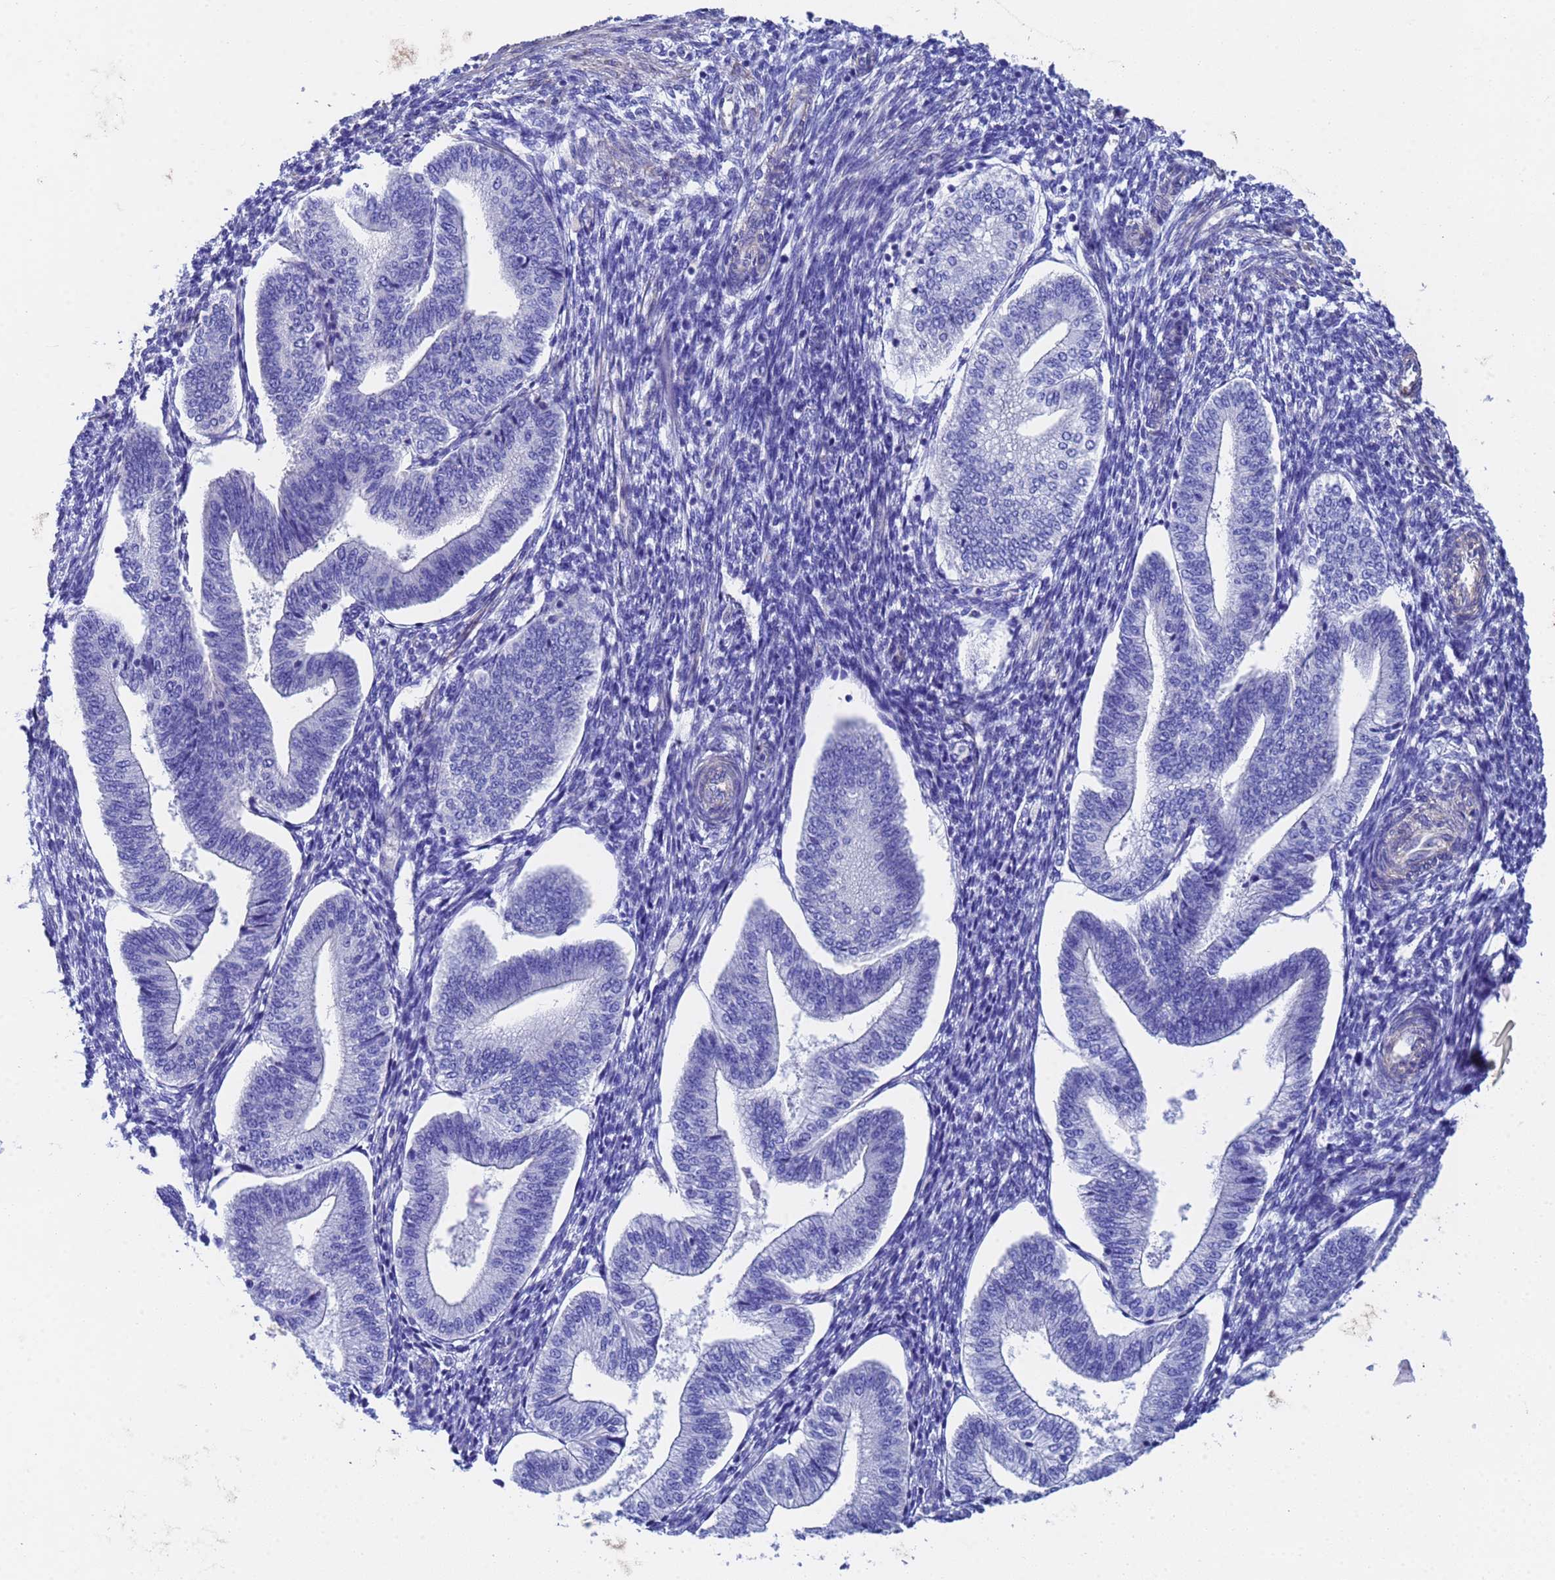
{"staining": {"intensity": "negative", "quantity": "none", "location": "none"}, "tissue": "endometrium", "cell_type": "Cells in endometrial stroma", "image_type": "normal", "snomed": [{"axis": "morphology", "description": "Normal tissue, NOS"}, {"axis": "topography", "description": "Endometrium"}], "caption": "The histopathology image shows no staining of cells in endometrial stroma in unremarkable endometrium.", "gene": "CST1", "patient": {"sex": "female", "age": 34}}